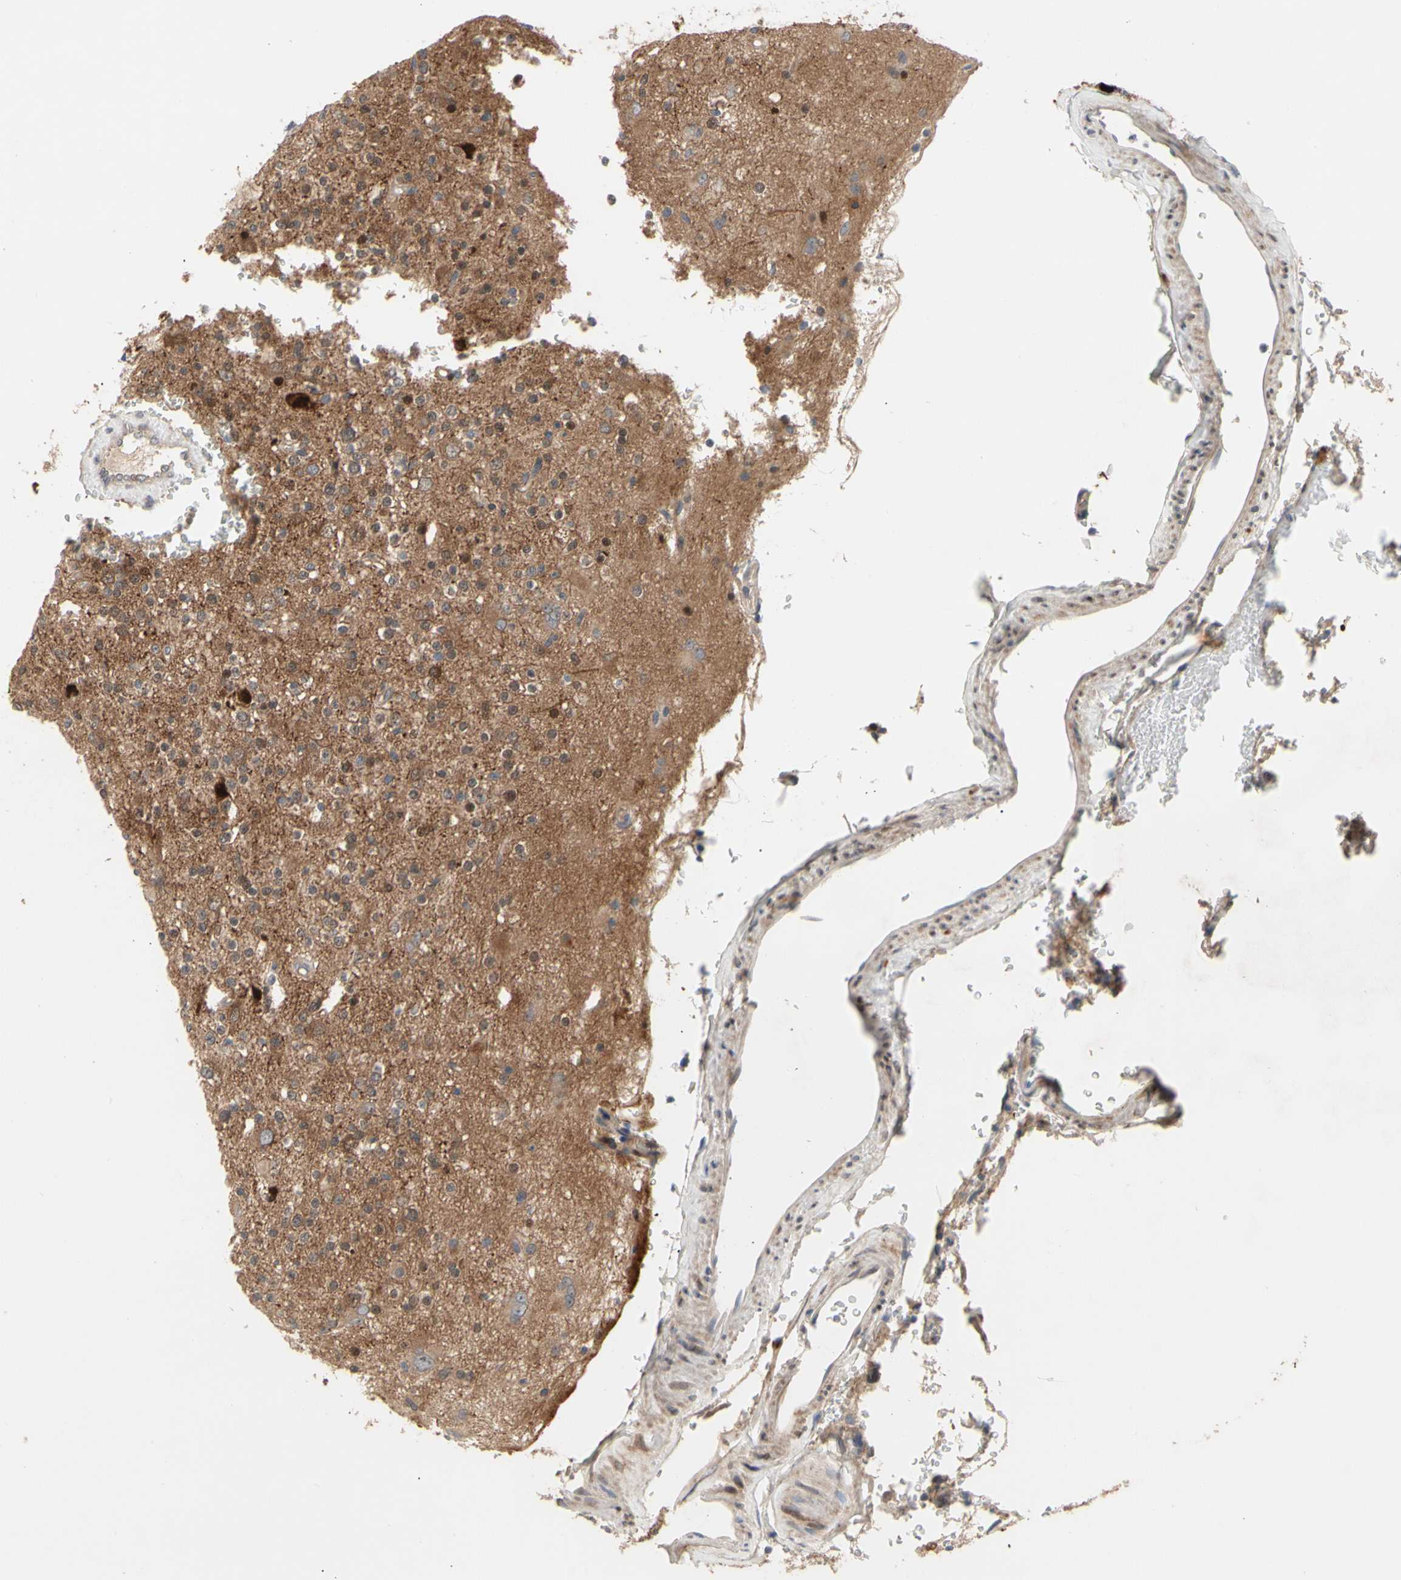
{"staining": {"intensity": "moderate", "quantity": ">75%", "location": "cytoplasmic/membranous,nuclear"}, "tissue": "glioma", "cell_type": "Tumor cells", "image_type": "cancer", "snomed": [{"axis": "morphology", "description": "Glioma, malignant, High grade"}, {"axis": "topography", "description": "Brain"}], "caption": "IHC of human glioma exhibits medium levels of moderate cytoplasmic/membranous and nuclear expression in approximately >75% of tumor cells.", "gene": "HMGCR", "patient": {"sex": "male", "age": 47}}